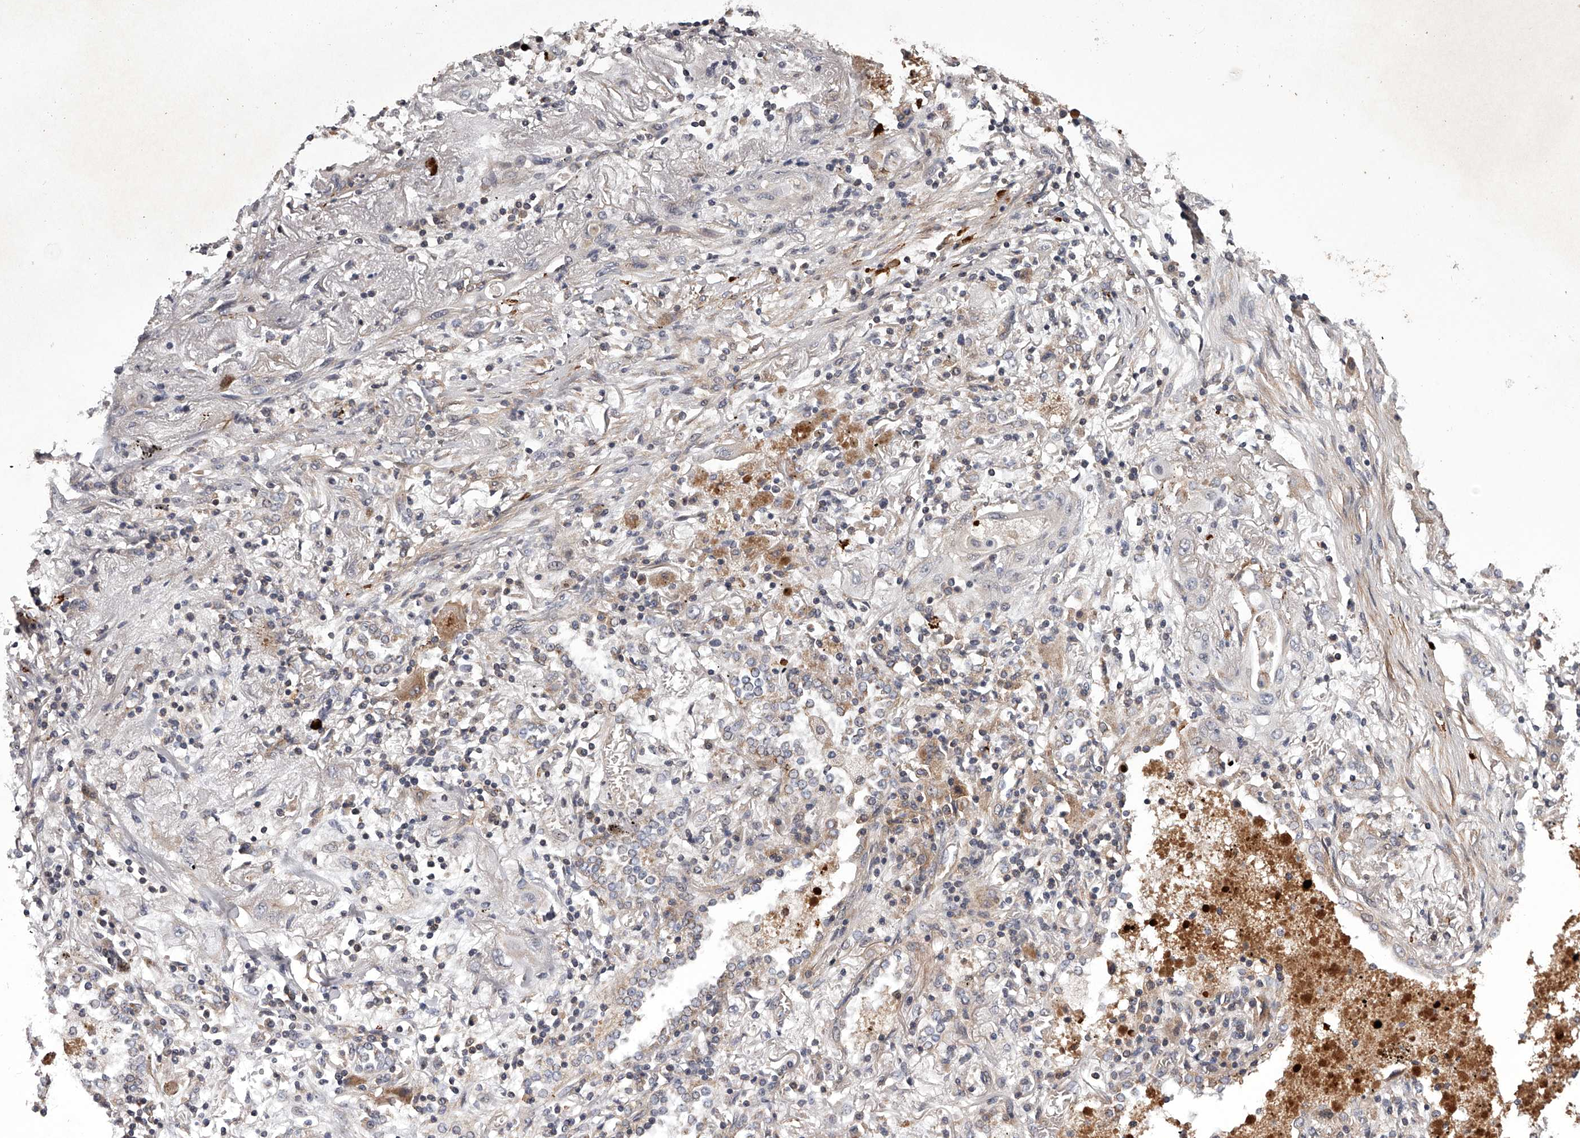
{"staining": {"intensity": "negative", "quantity": "none", "location": "none"}, "tissue": "lung cancer", "cell_type": "Tumor cells", "image_type": "cancer", "snomed": [{"axis": "morphology", "description": "Squamous cell carcinoma, NOS"}, {"axis": "topography", "description": "Lung"}], "caption": "IHC of human lung squamous cell carcinoma demonstrates no positivity in tumor cells. (DAB immunohistochemistry, high magnification).", "gene": "RRP36", "patient": {"sex": "female", "age": 47}}